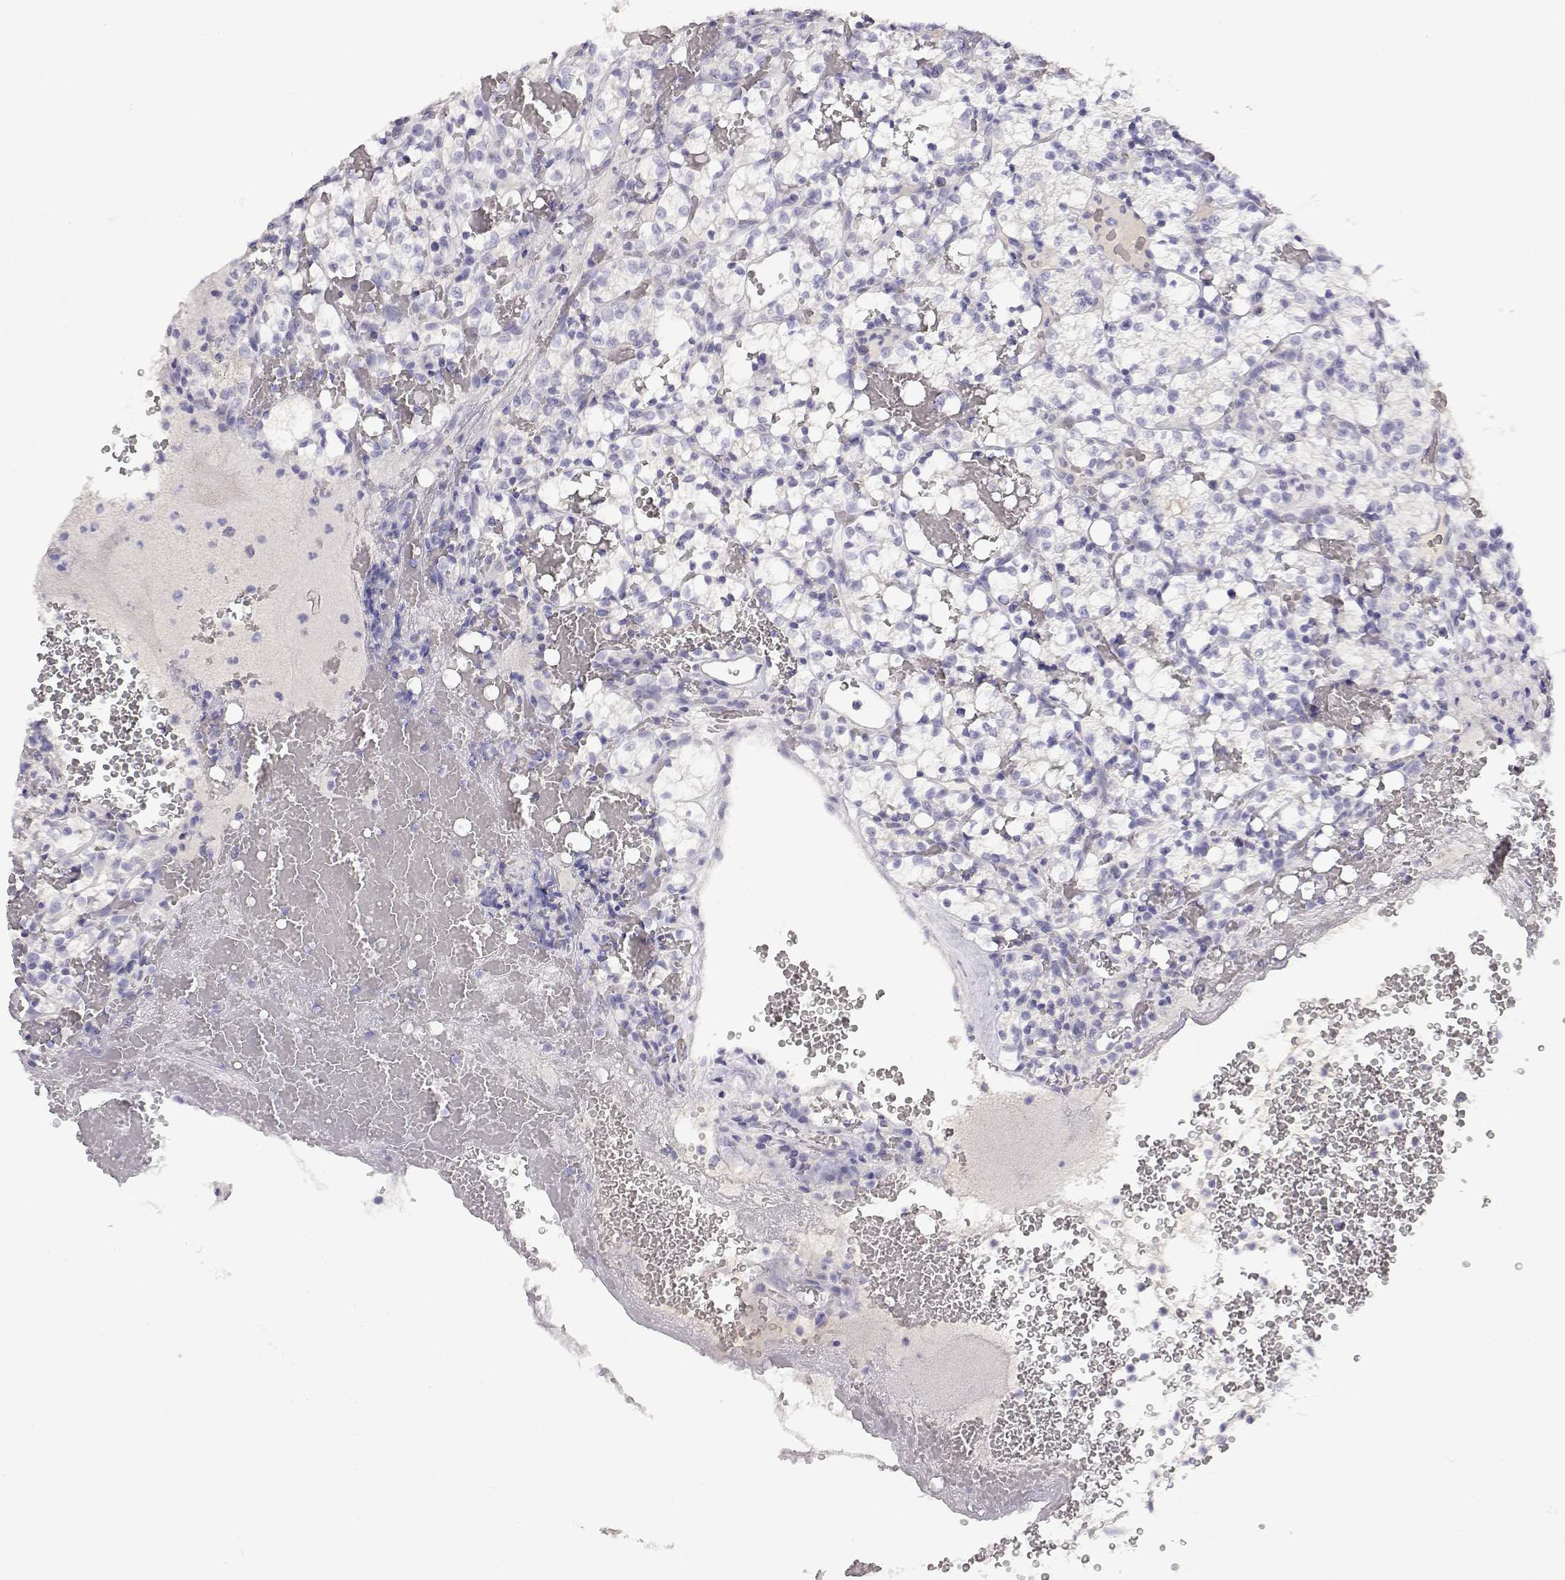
{"staining": {"intensity": "negative", "quantity": "none", "location": "none"}, "tissue": "renal cancer", "cell_type": "Tumor cells", "image_type": "cancer", "snomed": [{"axis": "morphology", "description": "Adenocarcinoma, NOS"}, {"axis": "topography", "description": "Kidney"}], "caption": "Tumor cells are negative for protein expression in human renal cancer.", "gene": "GPR174", "patient": {"sex": "female", "age": 69}}